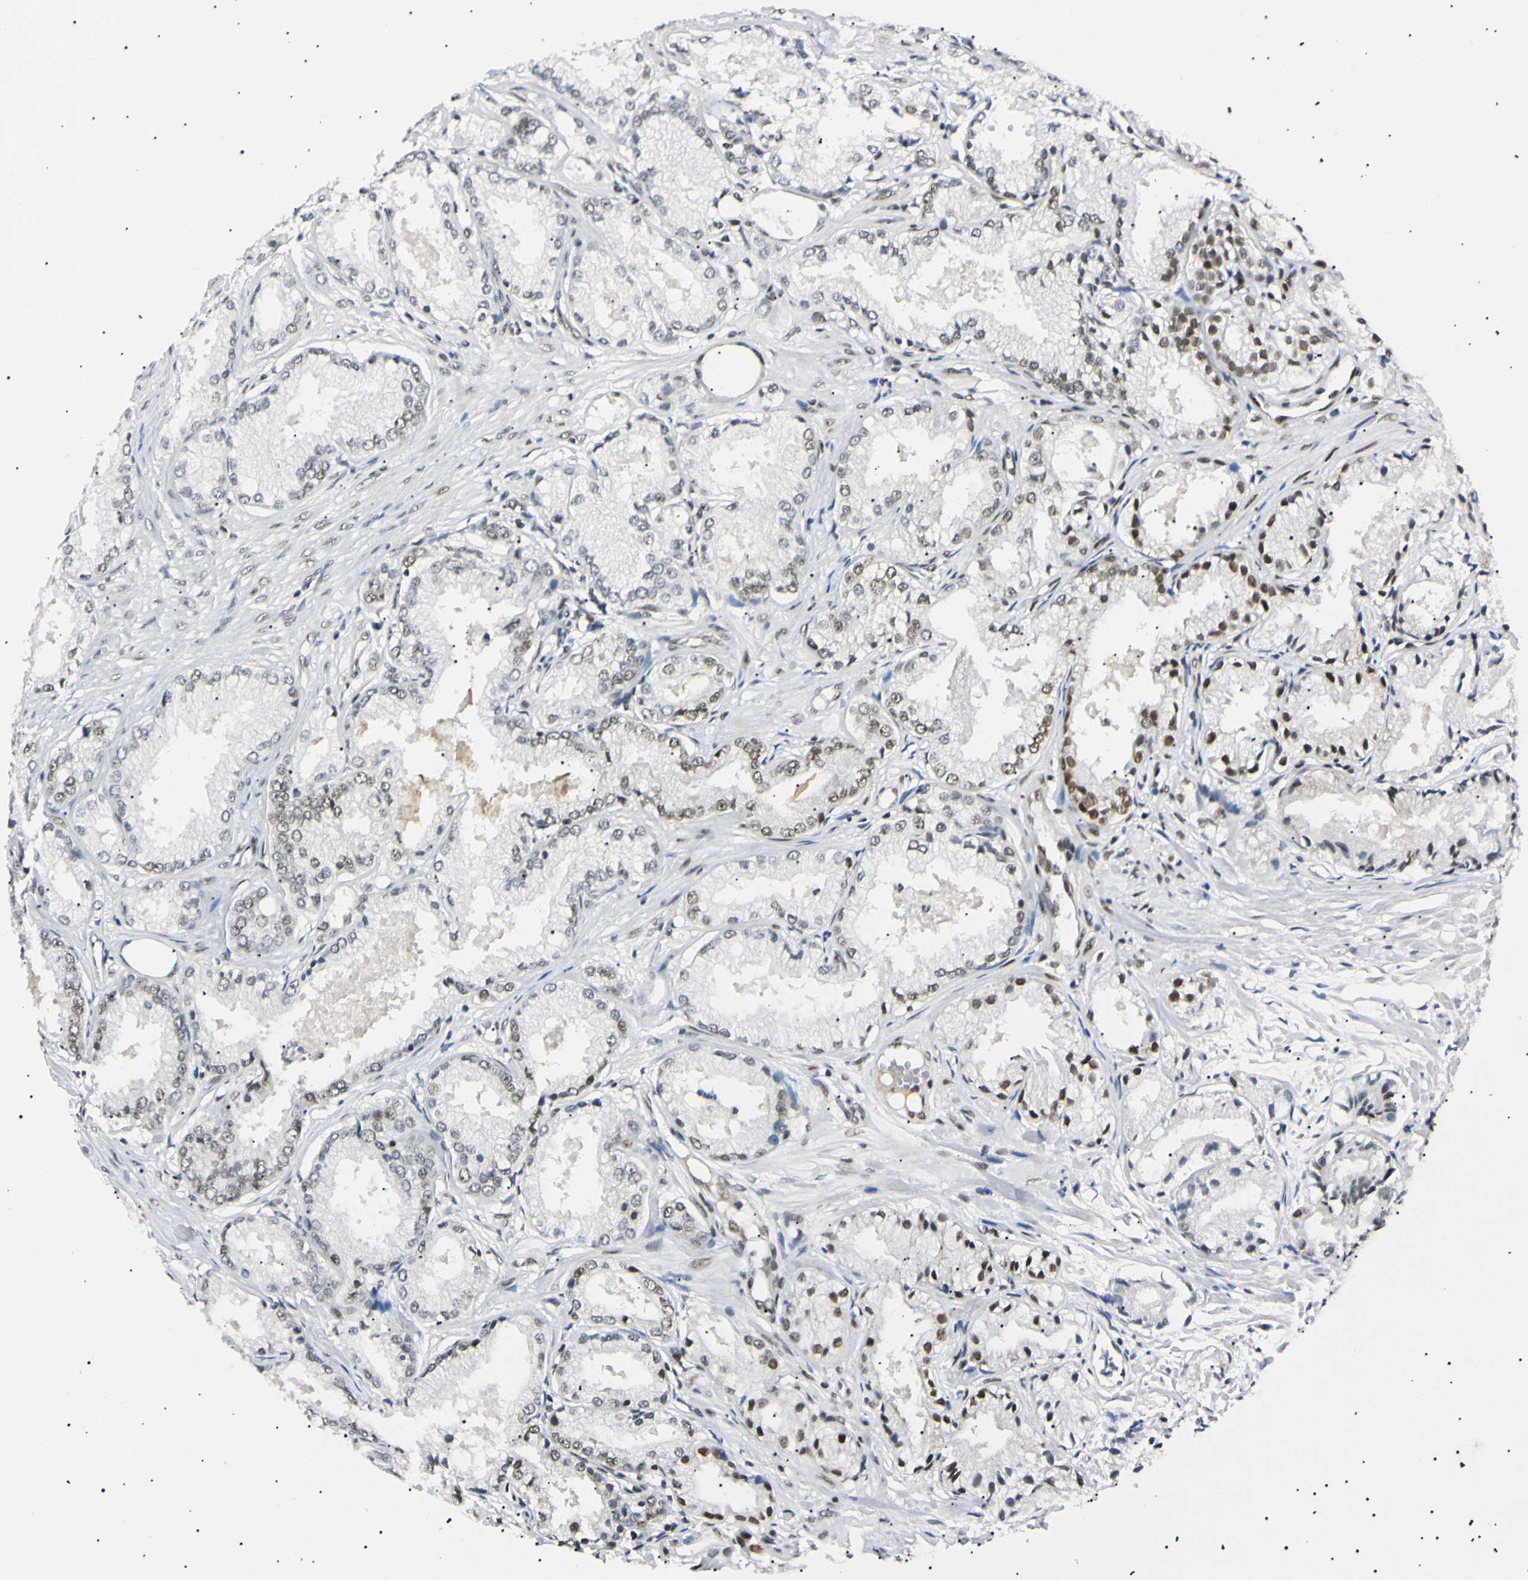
{"staining": {"intensity": "moderate", "quantity": ">75%", "location": "nuclear"}, "tissue": "prostate cancer", "cell_type": "Tumor cells", "image_type": "cancer", "snomed": [{"axis": "morphology", "description": "Adenocarcinoma, Low grade"}, {"axis": "topography", "description": "Prostate"}], "caption": "Brown immunohistochemical staining in human prostate adenocarcinoma (low-grade) reveals moderate nuclear staining in approximately >75% of tumor cells.", "gene": "ZNF134", "patient": {"sex": "male", "age": 72}}